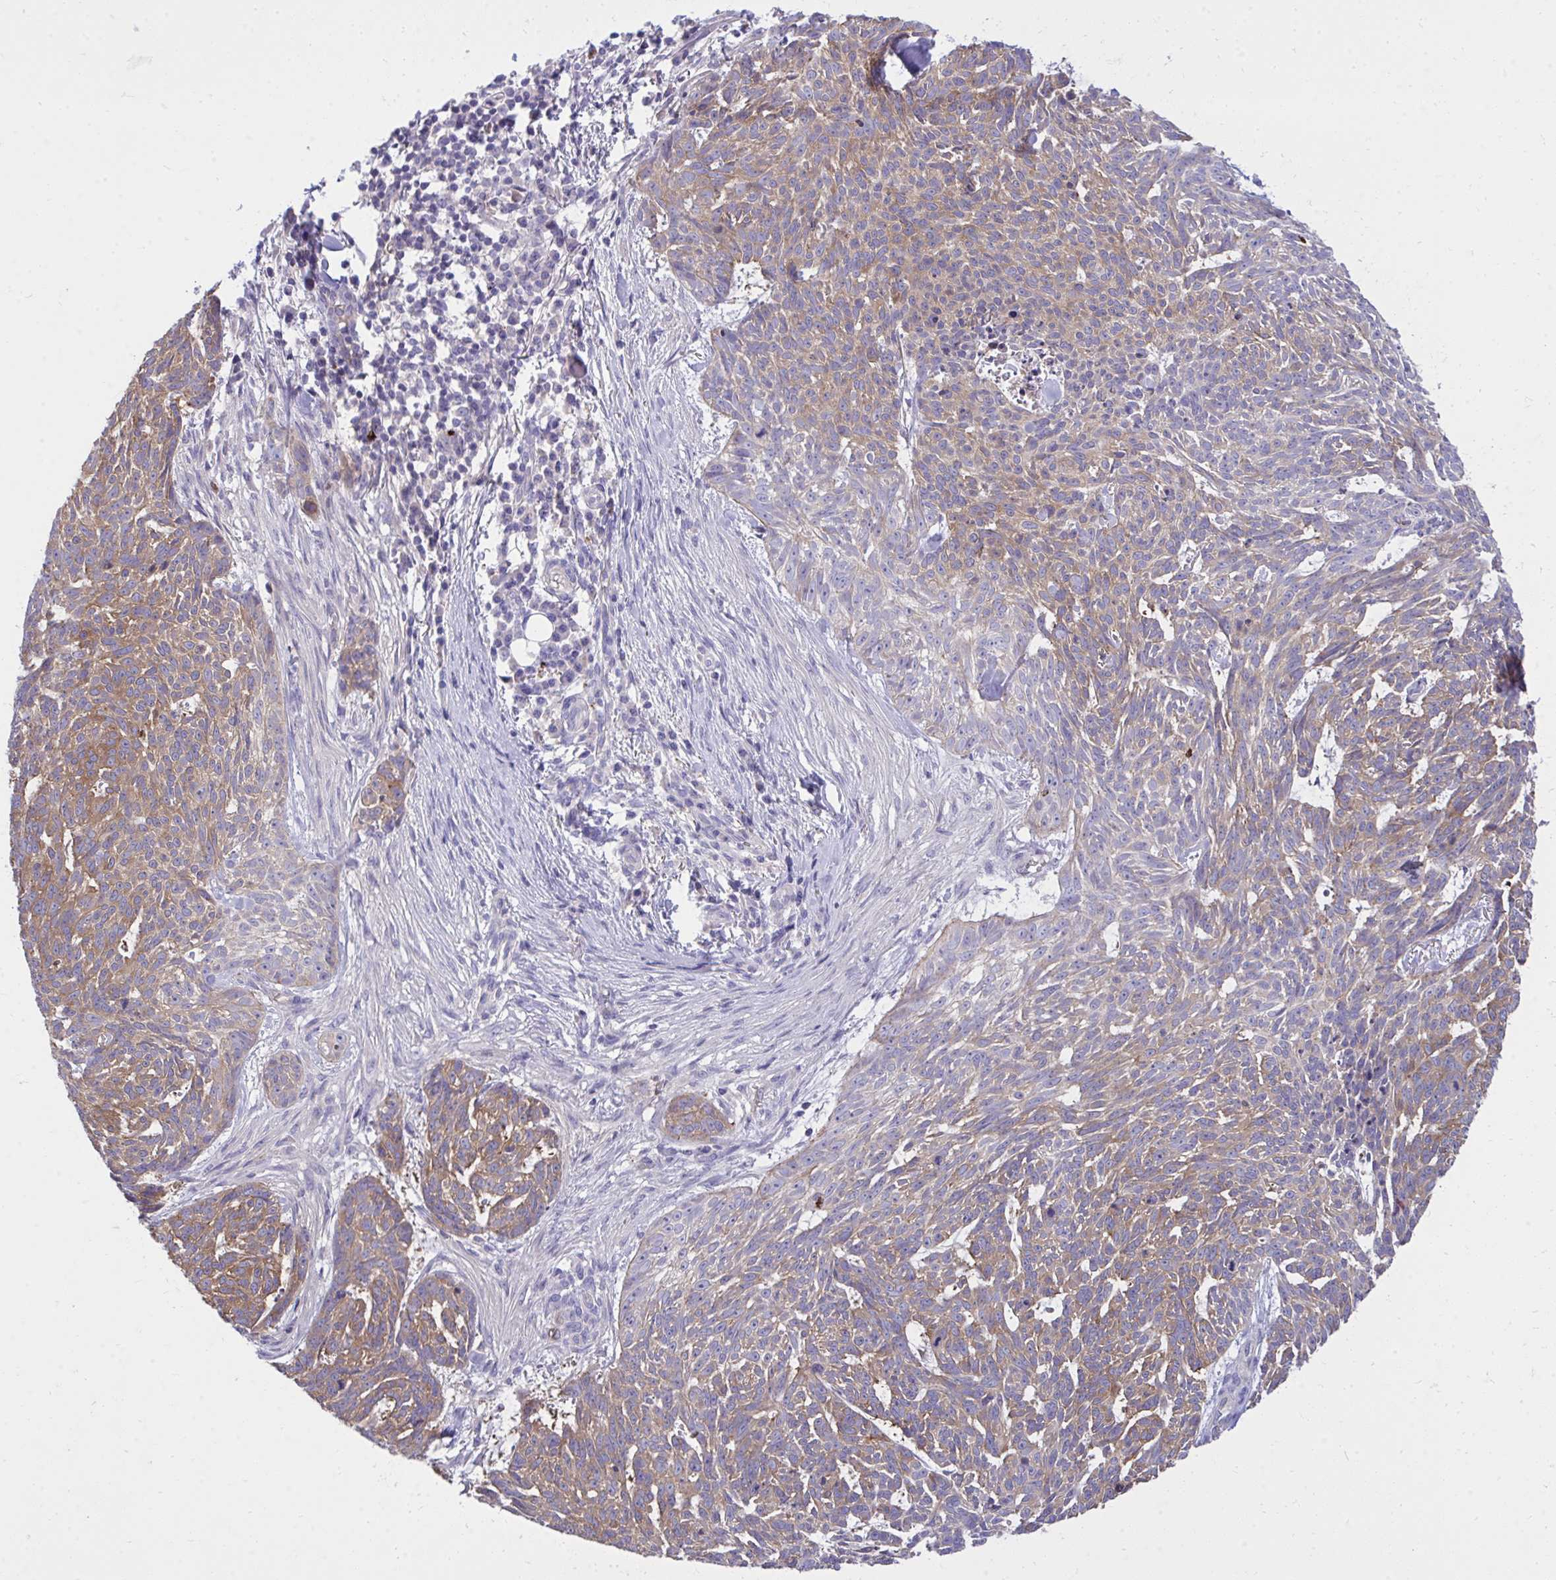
{"staining": {"intensity": "moderate", "quantity": "25%-75%", "location": "cytoplasmic/membranous"}, "tissue": "skin cancer", "cell_type": "Tumor cells", "image_type": "cancer", "snomed": [{"axis": "morphology", "description": "Basal cell carcinoma"}, {"axis": "topography", "description": "Skin"}], "caption": "A high-resolution histopathology image shows immunohistochemistry (IHC) staining of skin basal cell carcinoma, which exhibits moderate cytoplasmic/membranous expression in about 25%-75% of tumor cells.", "gene": "TP53I11", "patient": {"sex": "female", "age": 93}}